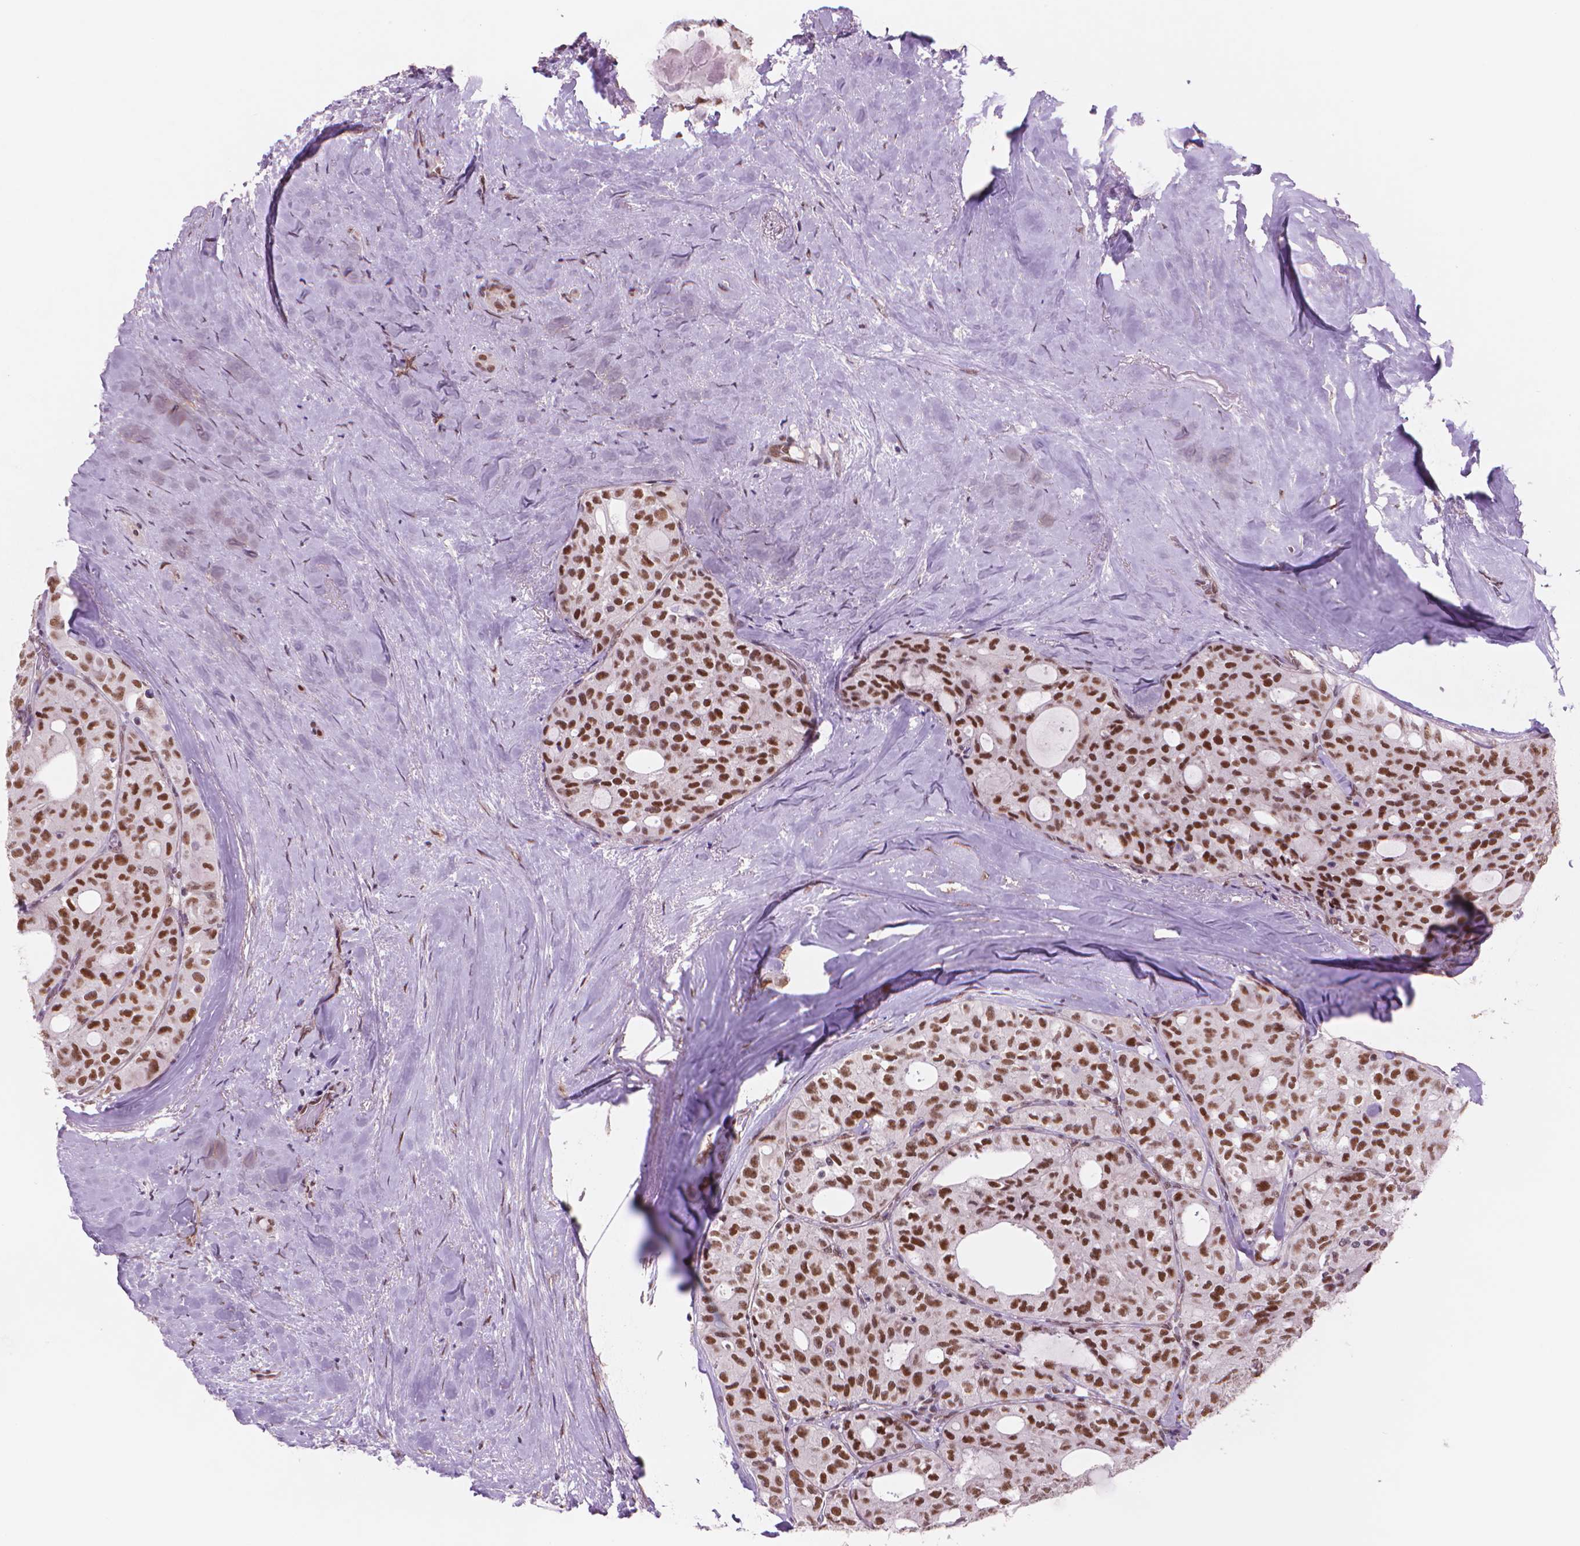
{"staining": {"intensity": "strong", "quantity": ">75%", "location": "nuclear"}, "tissue": "thyroid cancer", "cell_type": "Tumor cells", "image_type": "cancer", "snomed": [{"axis": "morphology", "description": "Follicular adenoma carcinoma, NOS"}, {"axis": "topography", "description": "Thyroid gland"}], "caption": "This photomicrograph demonstrates thyroid cancer stained with immunohistochemistry to label a protein in brown. The nuclear of tumor cells show strong positivity for the protein. Nuclei are counter-stained blue.", "gene": "POLR3D", "patient": {"sex": "male", "age": 75}}